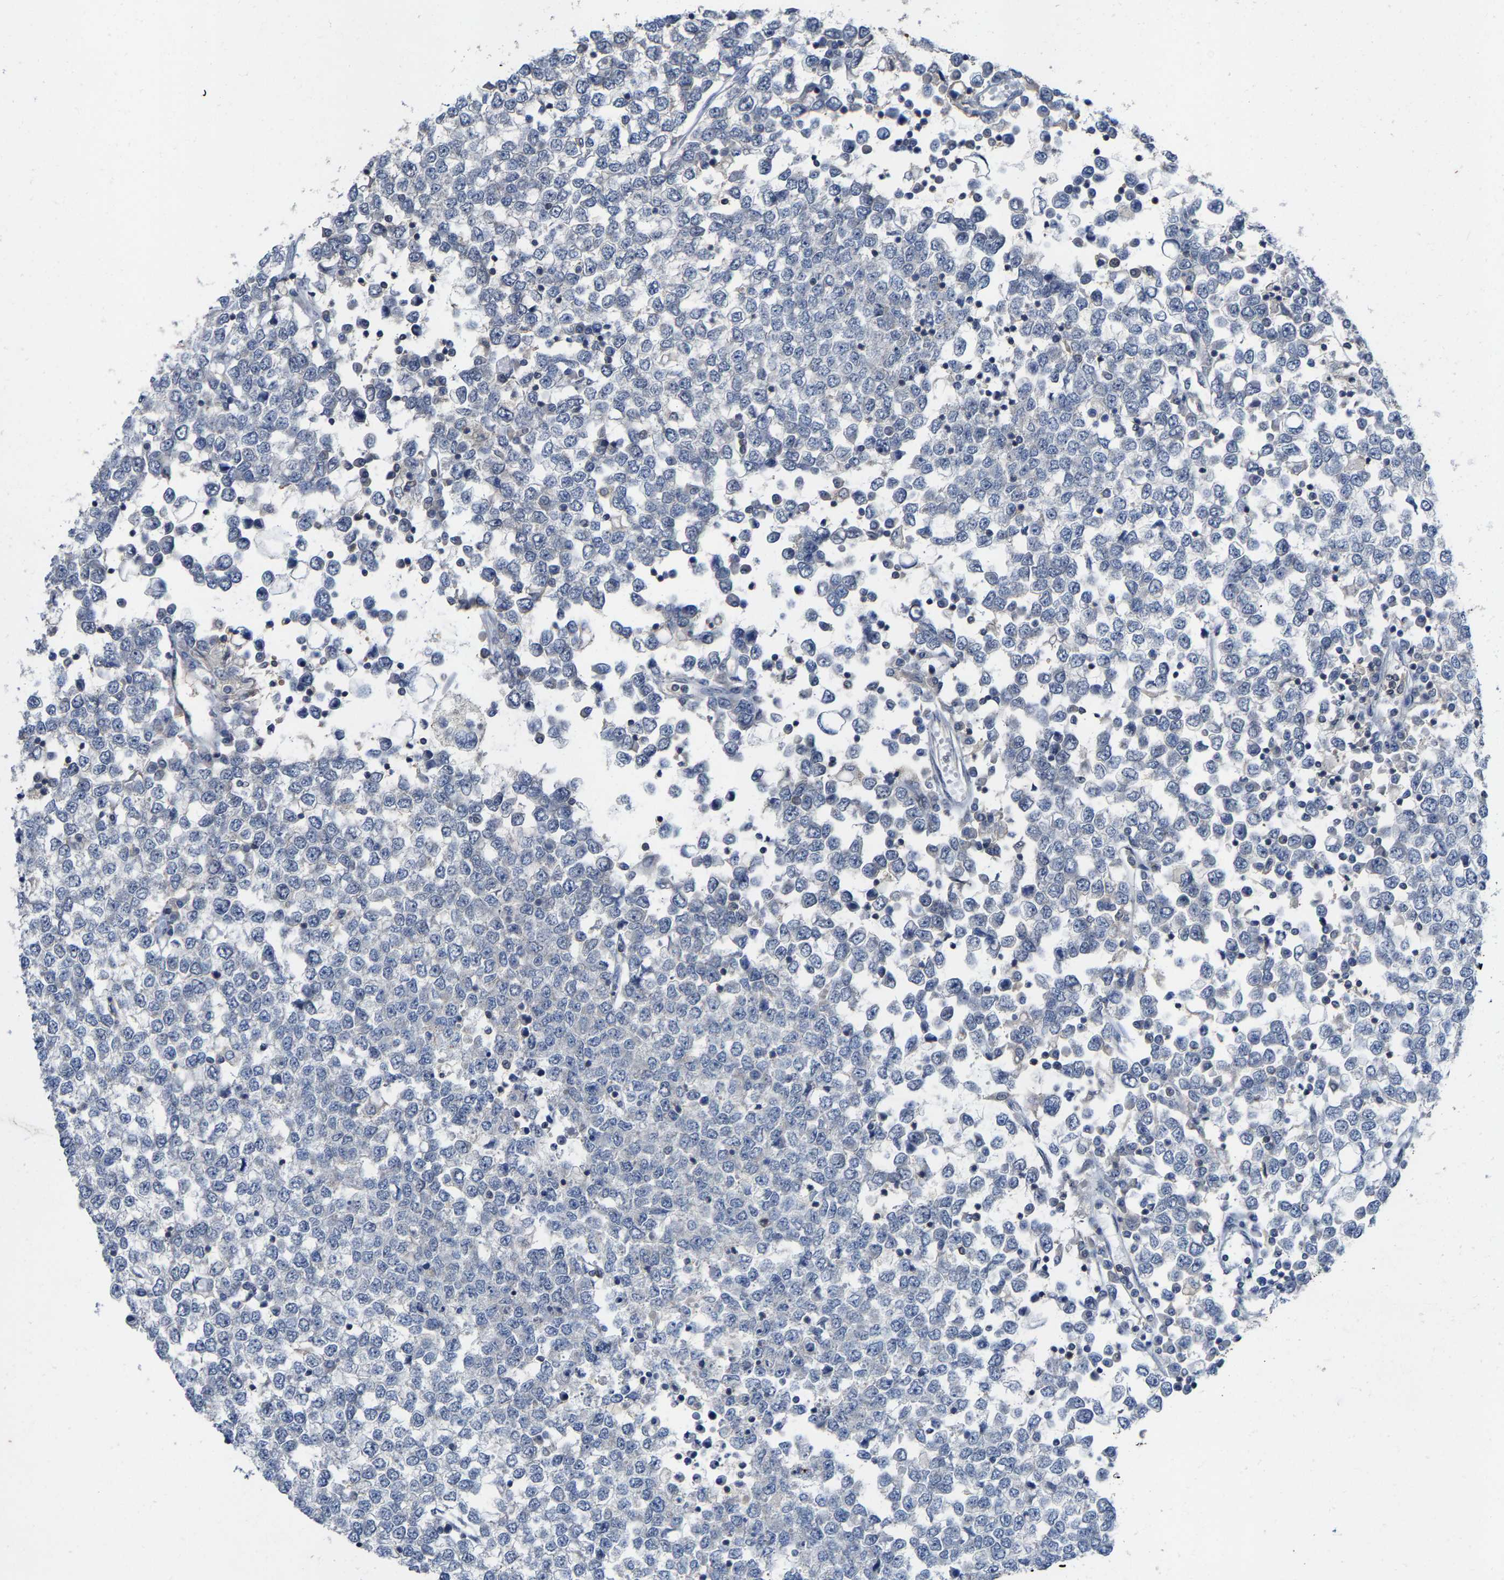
{"staining": {"intensity": "negative", "quantity": "none", "location": "none"}, "tissue": "testis cancer", "cell_type": "Tumor cells", "image_type": "cancer", "snomed": [{"axis": "morphology", "description": "Seminoma, NOS"}, {"axis": "topography", "description": "Testis"}], "caption": "Testis seminoma was stained to show a protein in brown. There is no significant positivity in tumor cells.", "gene": "FGD3", "patient": {"sex": "male", "age": 65}}